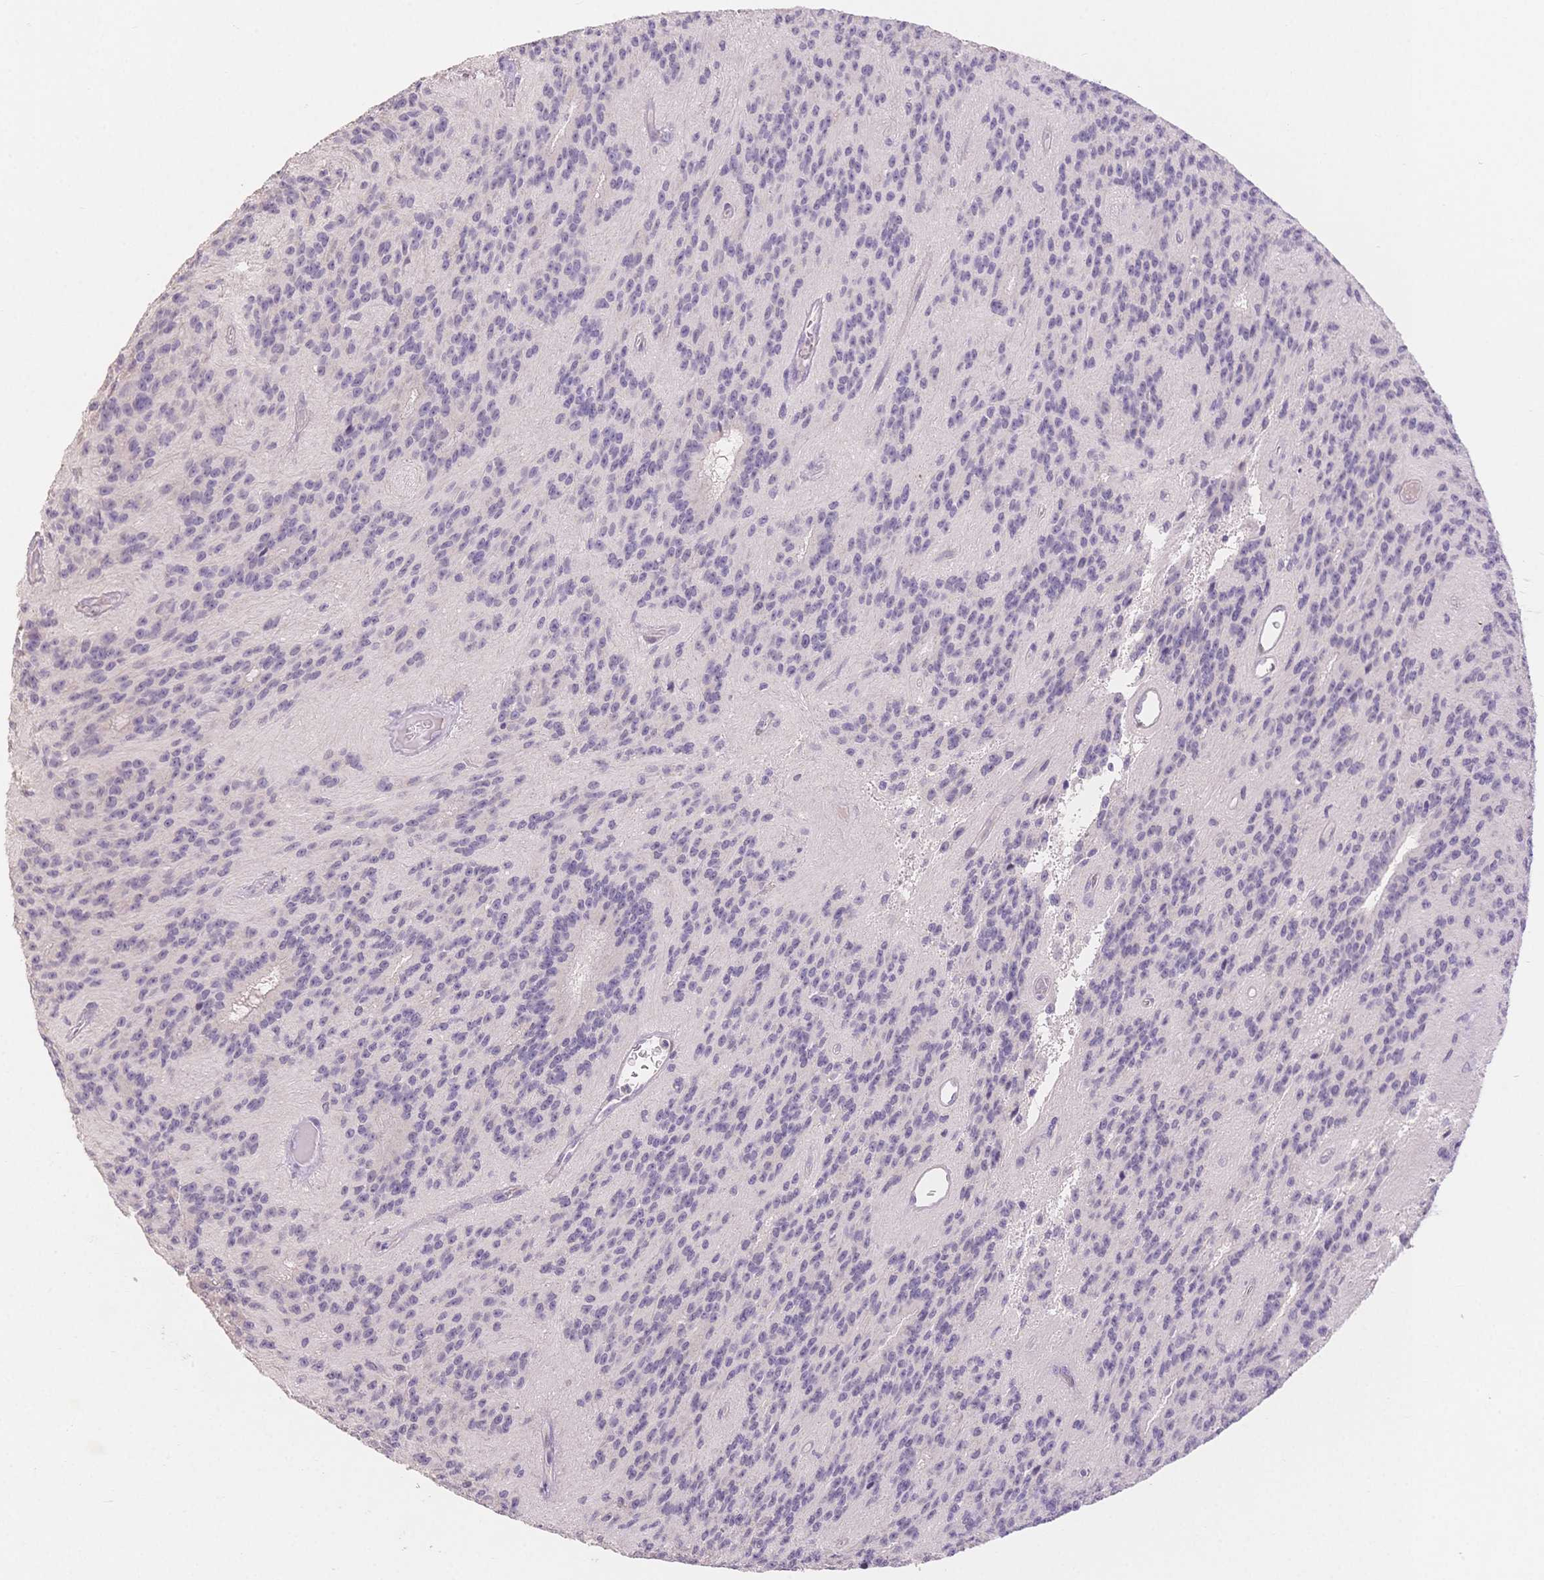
{"staining": {"intensity": "negative", "quantity": "none", "location": "none"}, "tissue": "glioma", "cell_type": "Tumor cells", "image_type": "cancer", "snomed": [{"axis": "morphology", "description": "Glioma, malignant, Low grade"}, {"axis": "topography", "description": "Brain"}], "caption": "Protein analysis of glioma reveals no significant expression in tumor cells.", "gene": "SUV39H2", "patient": {"sex": "male", "age": 31}}